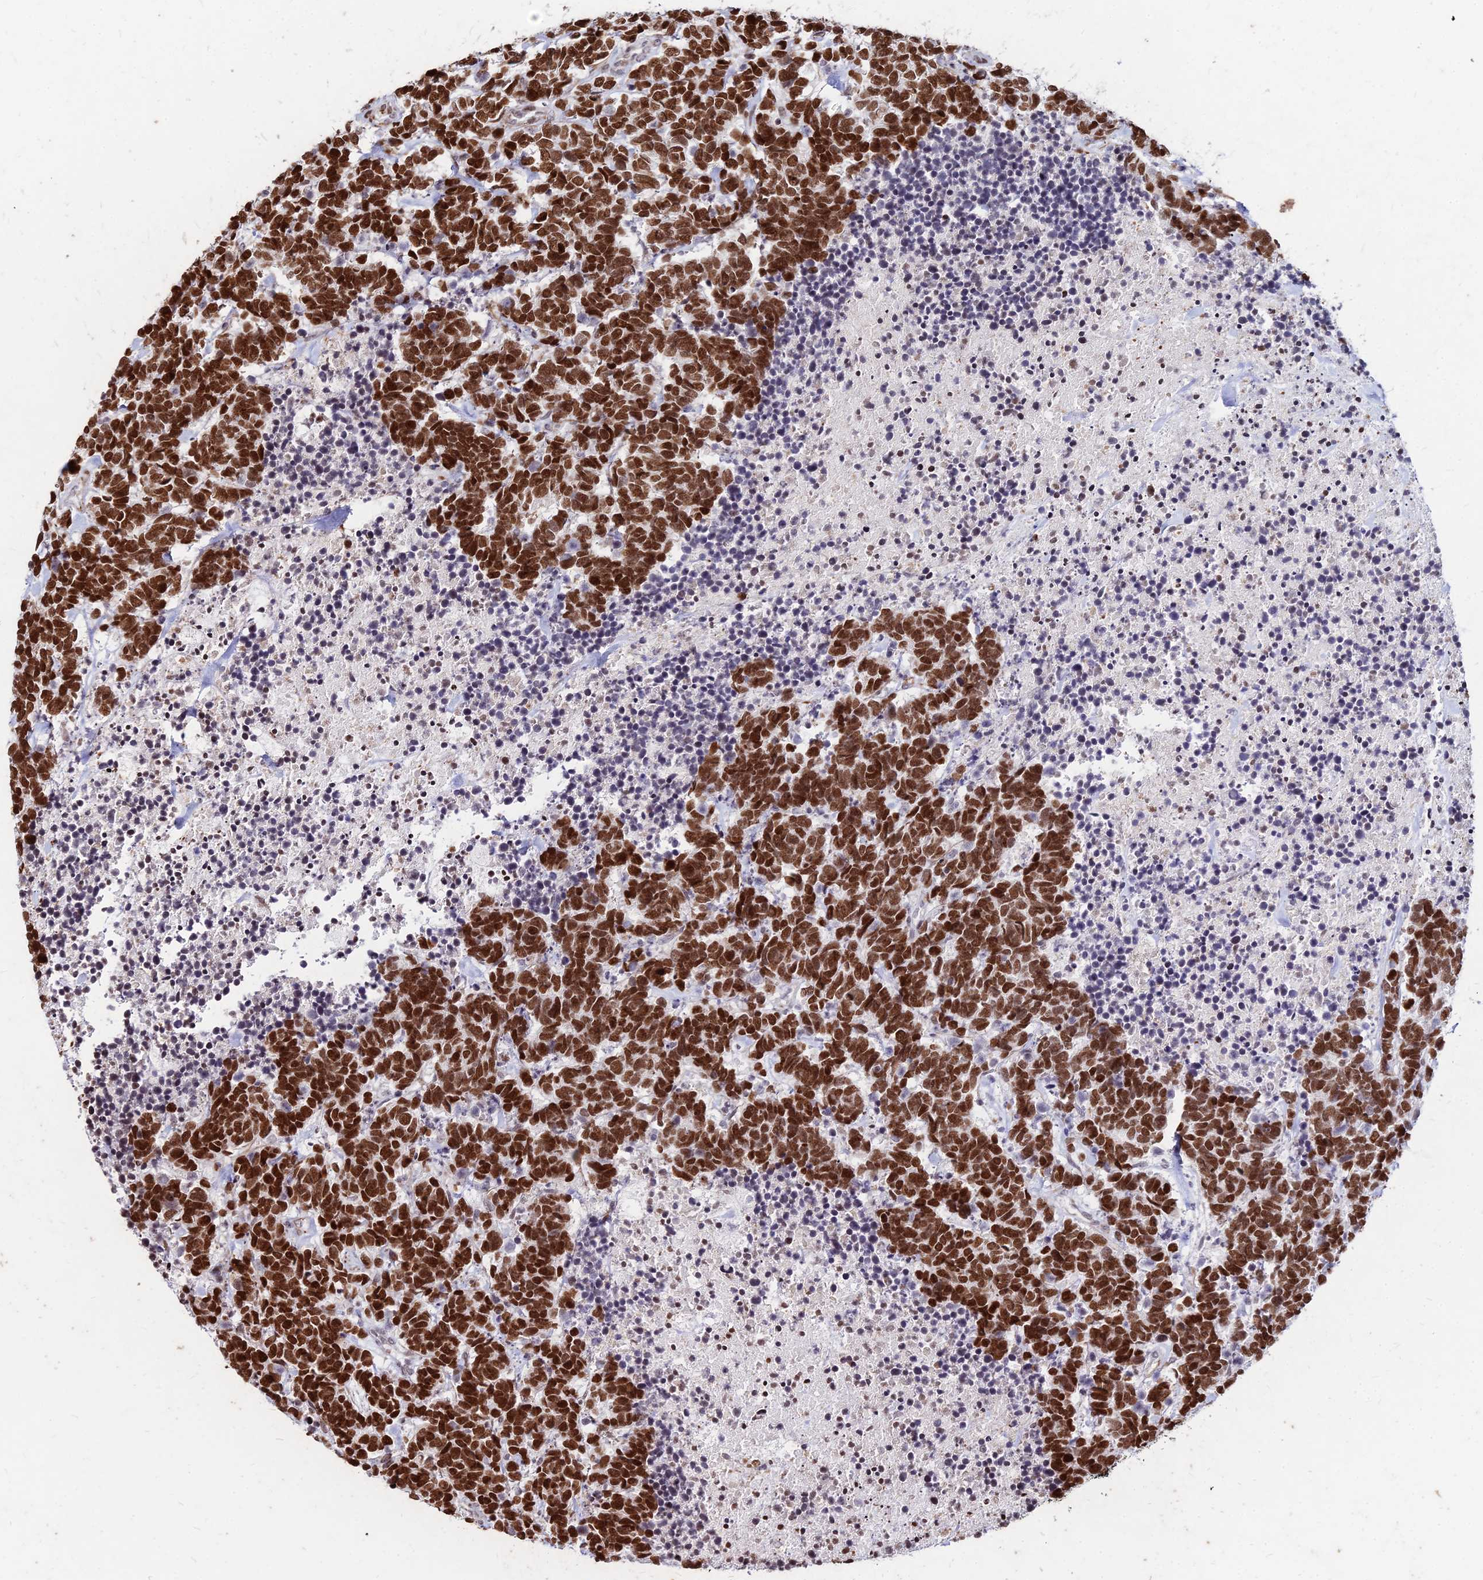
{"staining": {"intensity": "strong", "quantity": ">75%", "location": "nuclear"}, "tissue": "carcinoid", "cell_type": "Tumor cells", "image_type": "cancer", "snomed": [{"axis": "morphology", "description": "Carcinoma, NOS"}, {"axis": "morphology", "description": "Carcinoid, malignant, NOS"}, {"axis": "topography", "description": "Prostate"}], "caption": "Immunohistochemistry photomicrograph of human malignant carcinoid stained for a protein (brown), which shows high levels of strong nuclear staining in approximately >75% of tumor cells.", "gene": "NYAP2", "patient": {"sex": "male", "age": 57}}